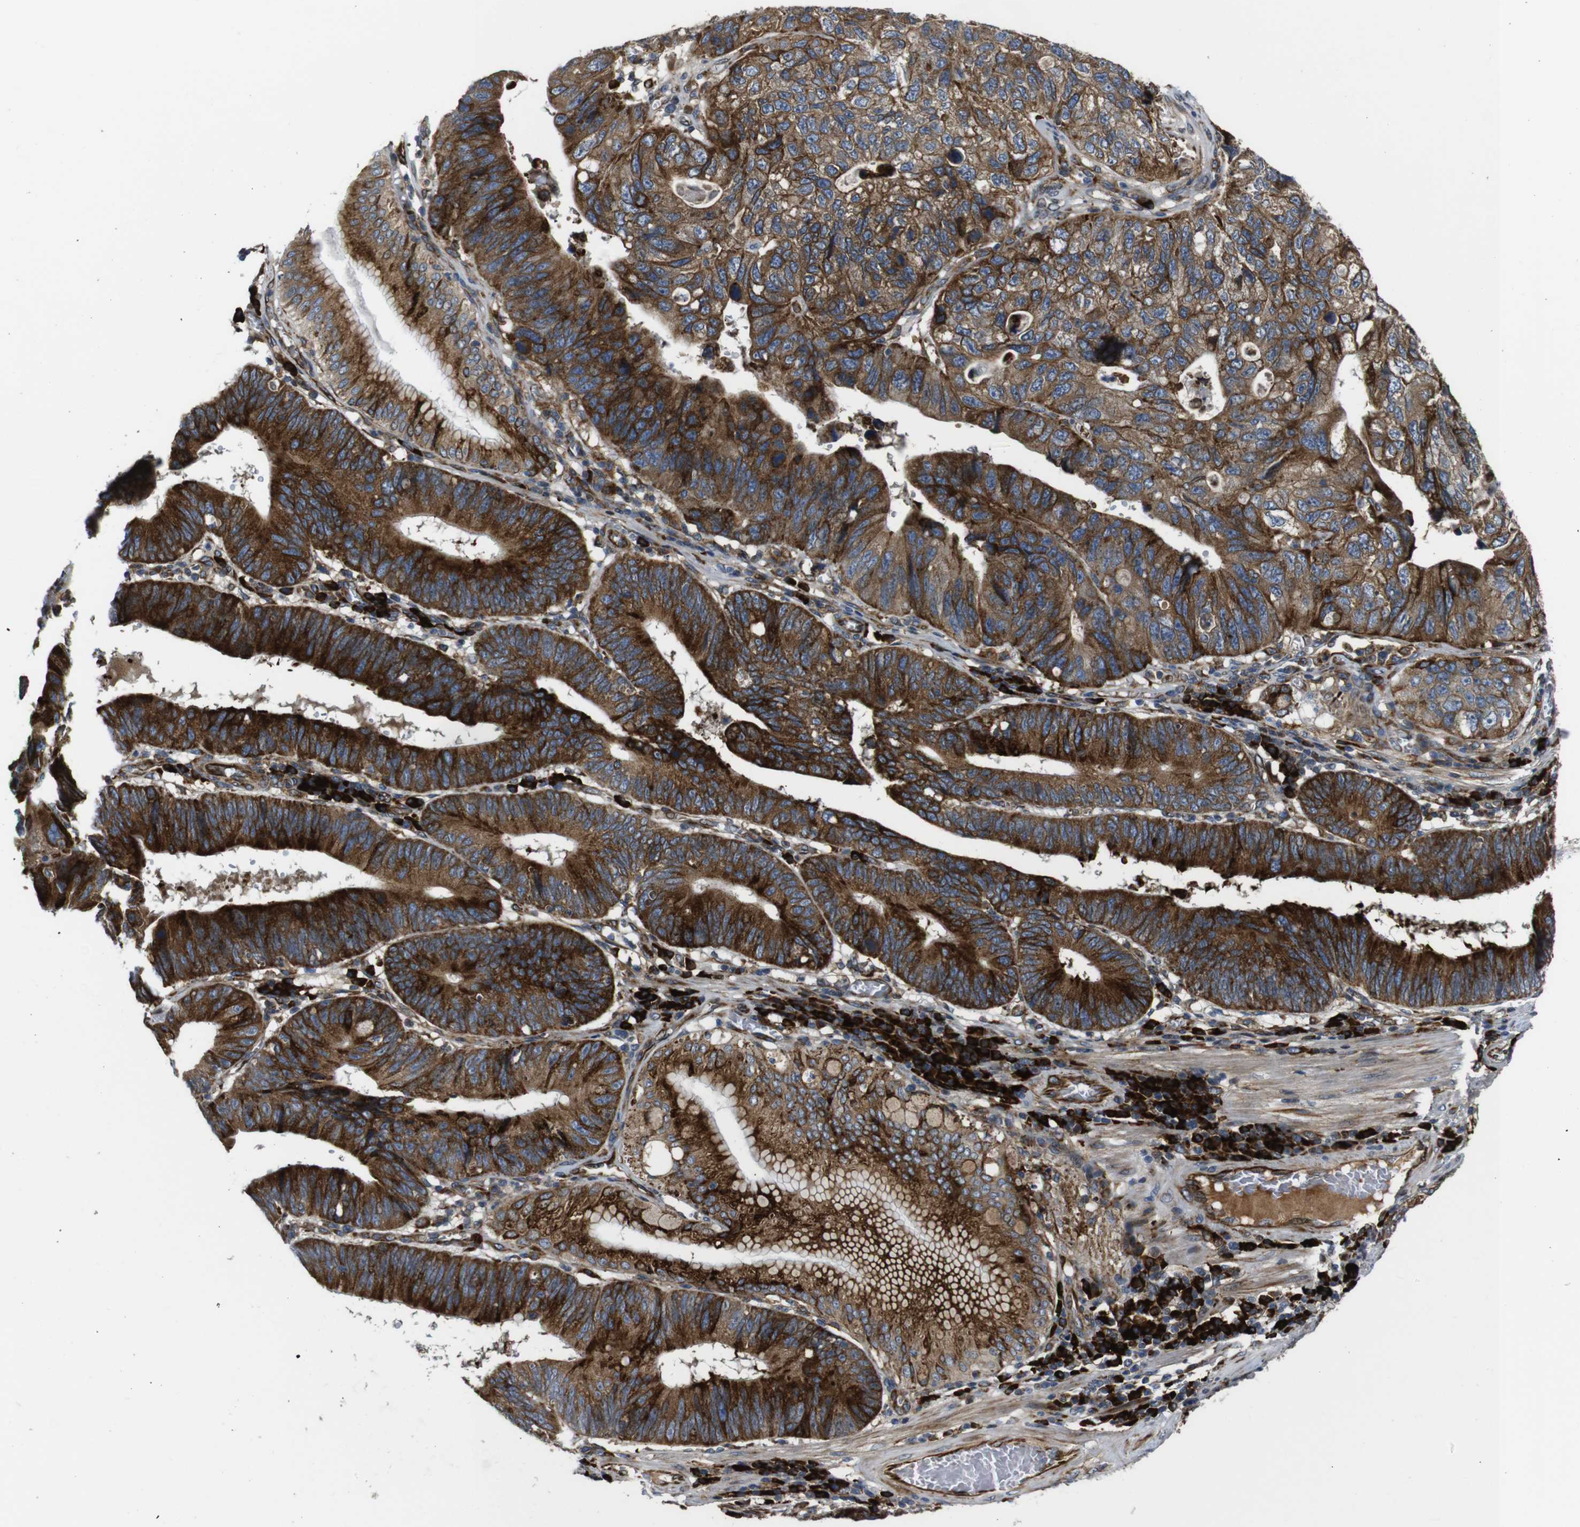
{"staining": {"intensity": "strong", "quantity": ">75%", "location": "cytoplasmic/membranous"}, "tissue": "stomach cancer", "cell_type": "Tumor cells", "image_type": "cancer", "snomed": [{"axis": "morphology", "description": "Adenocarcinoma, NOS"}, {"axis": "topography", "description": "Stomach"}], "caption": "Human stomach cancer (adenocarcinoma) stained with a brown dye exhibits strong cytoplasmic/membranous positive positivity in approximately >75% of tumor cells.", "gene": "UBE2G2", "patient": {"sex": "male", "age": 59}}